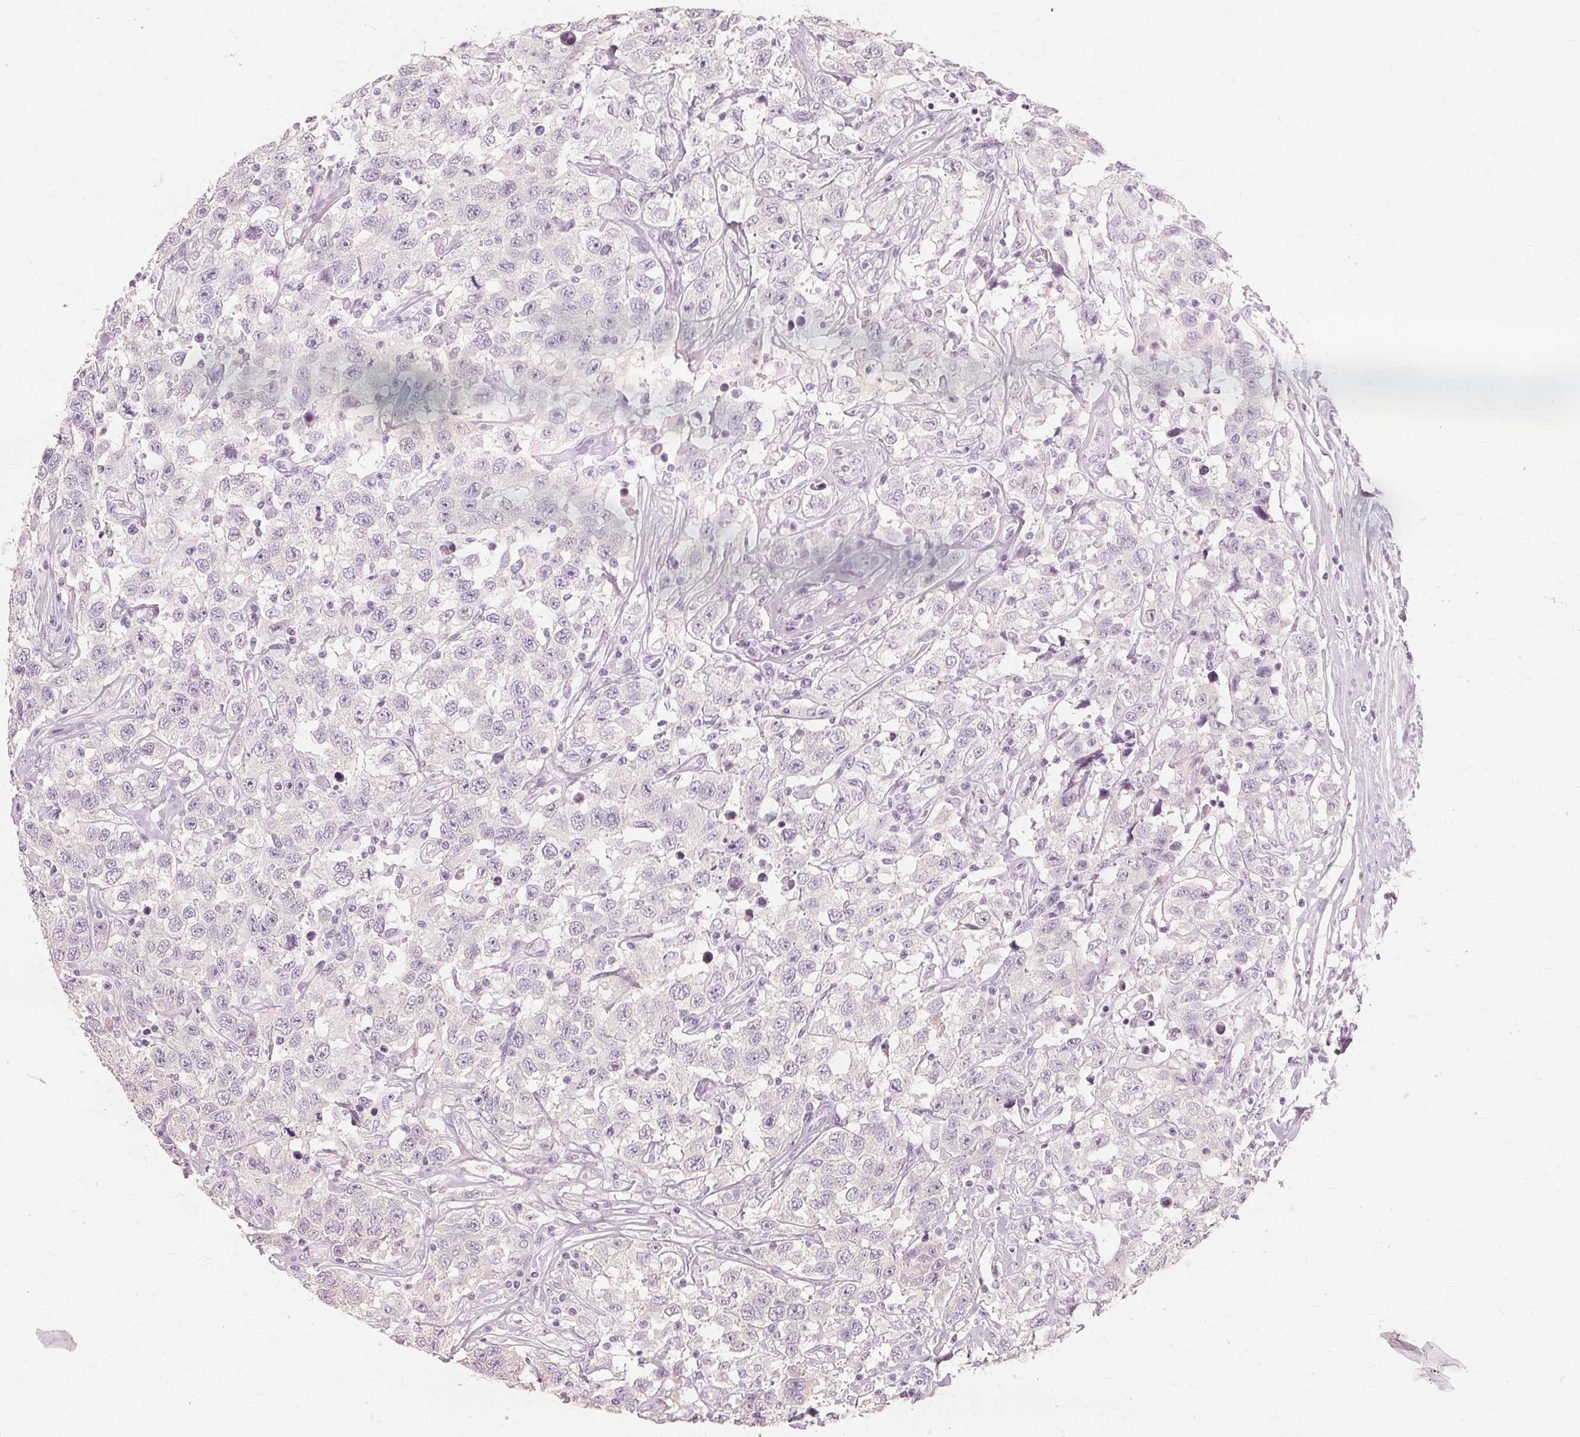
{"staining": {"intensity": "negative", "quantity": "none", "location": "none"}, "tissue": "testis cancer", "cell_type": "Tumor cells", "image_type": "cancer", "snomed": [{"axis": "morphology", "description": "Seminoma, NOS"}, {"axis": "topography", "description": "Testis"}], "caption": "Testis cancer (seminoma) was stained to show a protein in brown. There is no significant expression in tumor cells.", "gene": "MUC12", "patient": {"sex": "male", "age": 41}}